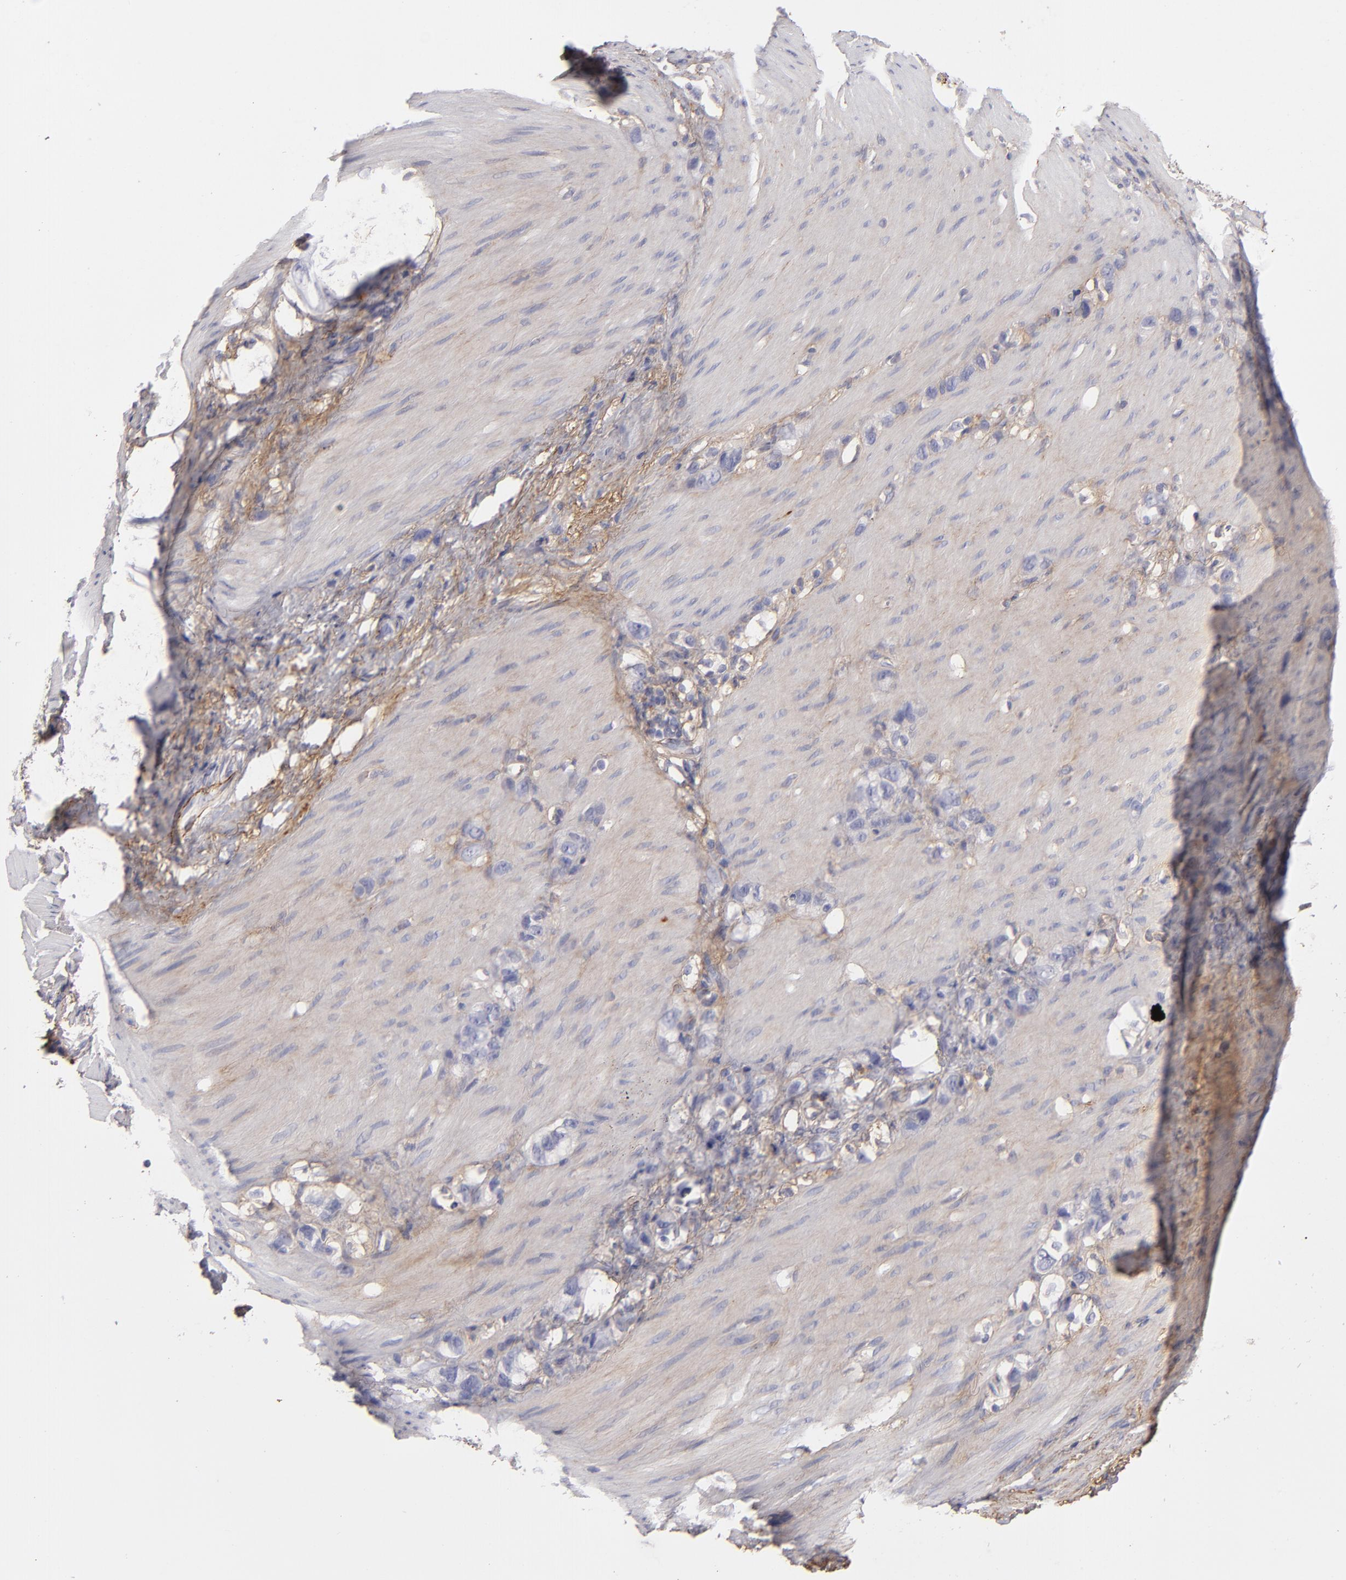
{"staining": {"intensity": "negative", "quantity": "none", "location": "none"}, "tissue": "stomach cancer", "cell_type": "Tumor cells", "image_type": "cancer", "snomed": [{"axis": "morphology", "description": "Normal tissue, NOS"}, {"axis": "morphology", "description": "Adenocarcinoma, NOS"}, {"axis": "morphology", "description": "Adenocarcinoma, High grade"}, {"axis": "topography", "description": "Stomach, upper"}, {"axis": "topography", "description": "Stomach"}], "caption": "An immunohistochemistry (IHC) photomicrograph of stomach cancer (adenocarcinoma (high-grade)) is shown. There is no staining in tumor cells of stomach cancer (adenocarcinoma (high-grade)).", "gene": "FBLN1", "patient": {"sex": "female", "age": 65}}